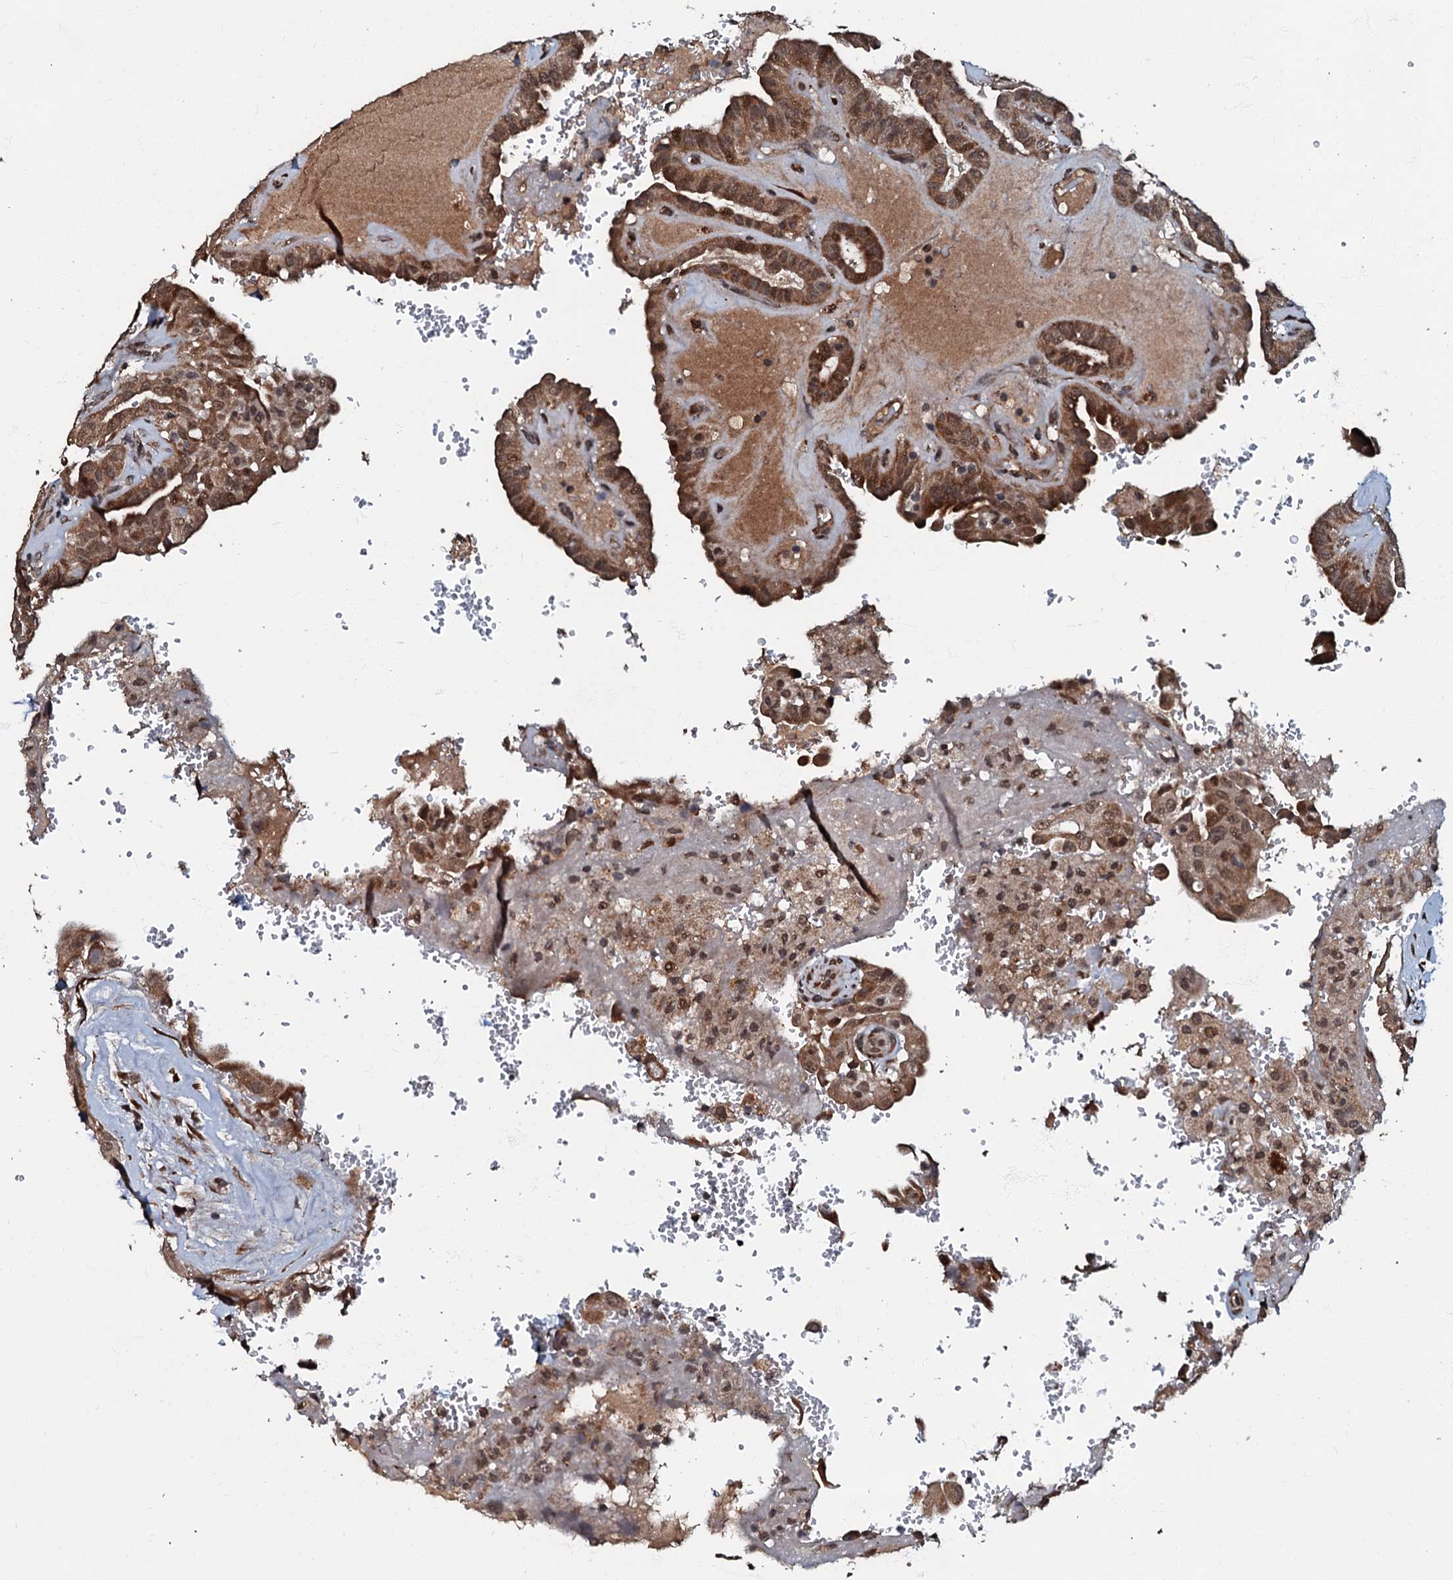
{"staining": {"intensity": "moderate", "quantity": ">75%", "location": "cytoplasmic/membranous,nuclear"}, "tissue": "thyroid cancer", "cell_type": "Tumor cells", "image_type": "cancer", "snomed": [{"axis": "morphology", "description": "Papillary adenocarcinoma, NOS"}, {"axis": "topography", "description": "Thyroid gland"}], "caption": "Moderate cytoplasmic/membranous and nuclear staining for a protein is seen in approximately >75% of tumor cells of thyroid cancer (papillary adenocarcinoma) using immunohistochemistry (IHC).", "gene": "C18orf32", "patient": {"sex": "male", "age": 77}}